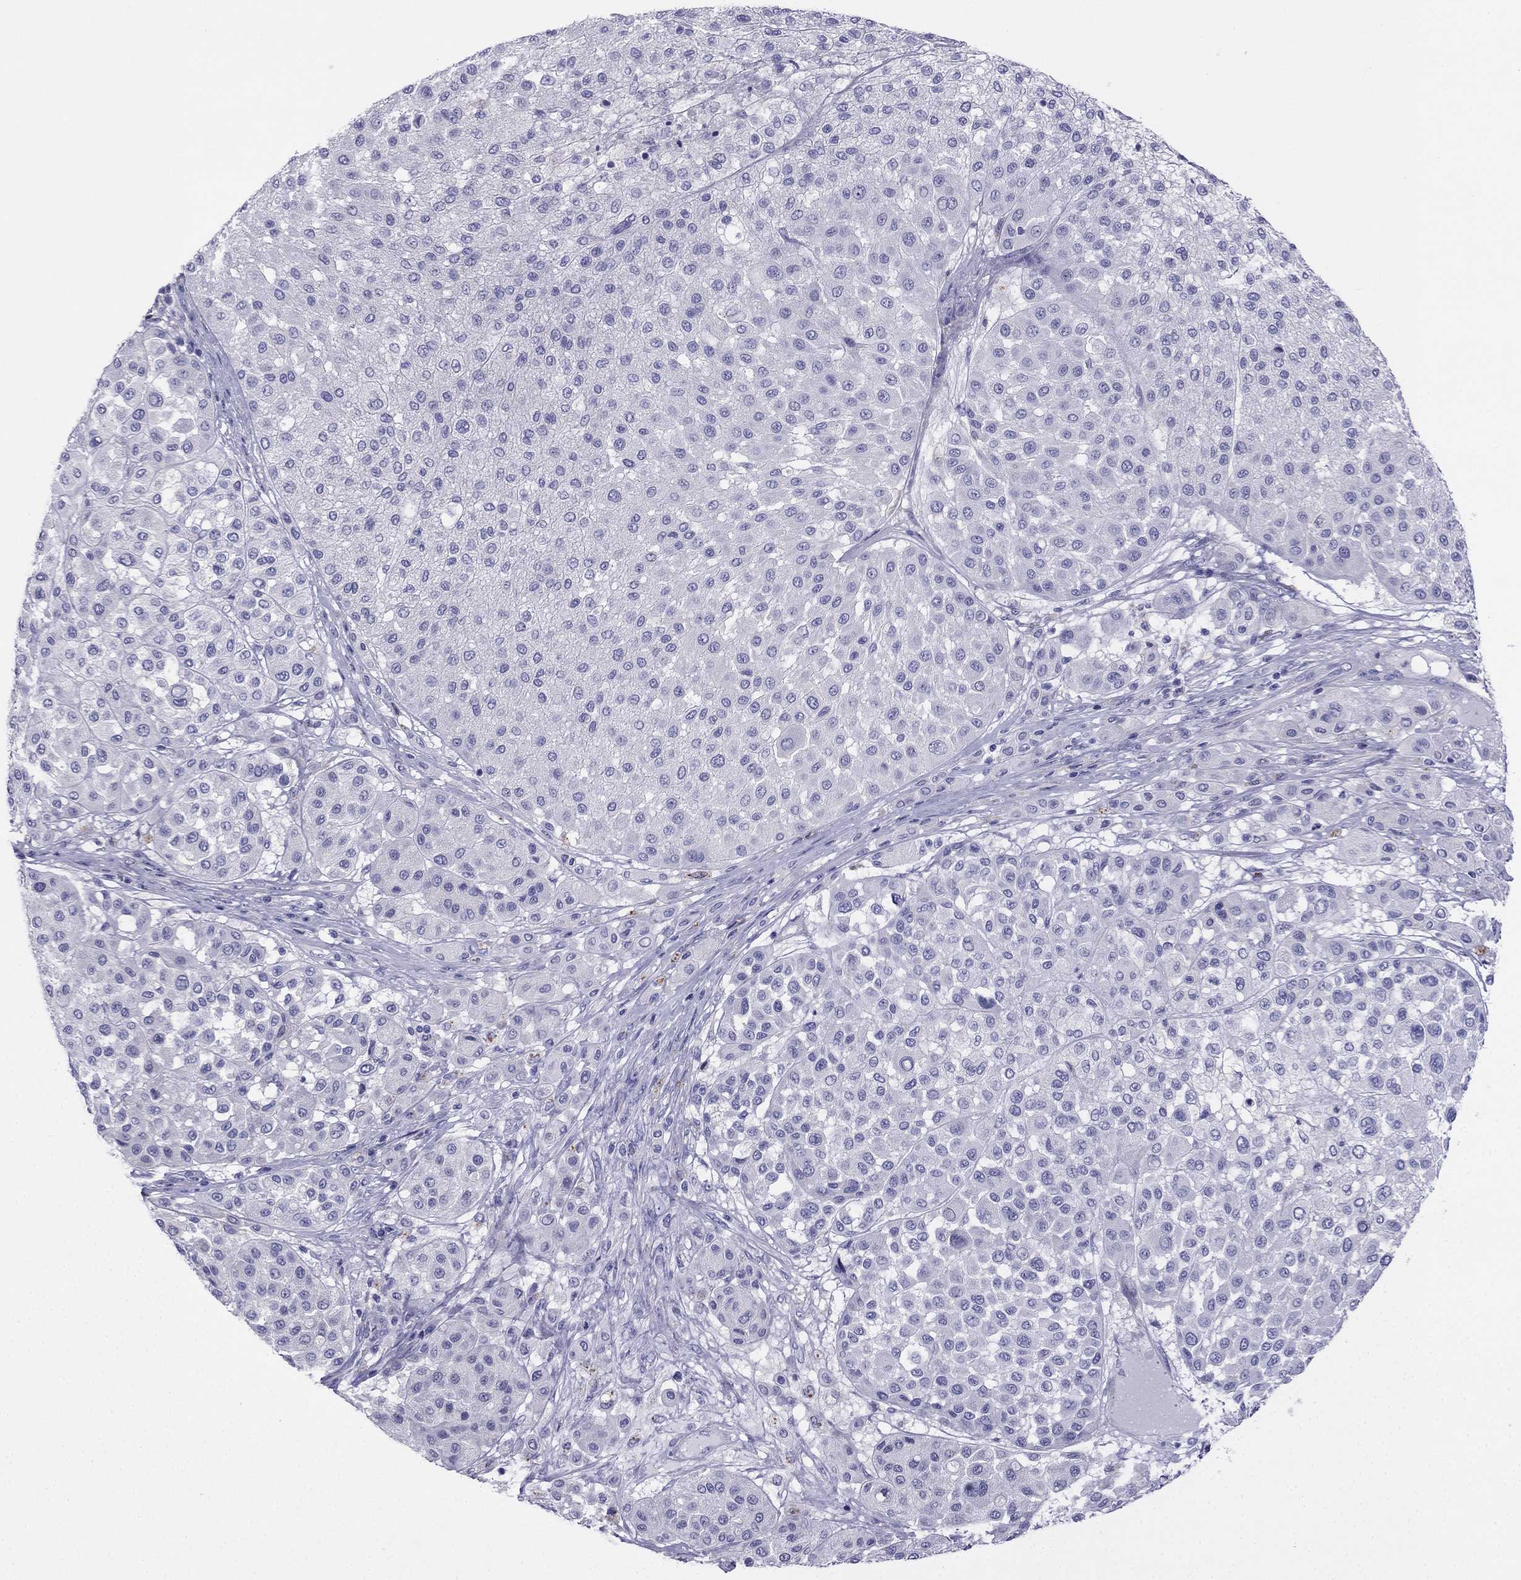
{"staining": {"intensity": "negative", "quantity": "none", "location": "none"}, "tissue": "melanoma", "cell_type": "Tumor cells", "image_type": "cancer", "snomed": [{"axis": "morphology", "description": "Malignant melanoma, Metastatic site"}, {"axis": "topography", "description": "Smooth muscle"}], "caption": "Melanoma stained for a protein using IHC demonstrates no staining tumor cells.", "gene": "ALOXE3", "patient": {"sex": "male", "age": 41}}